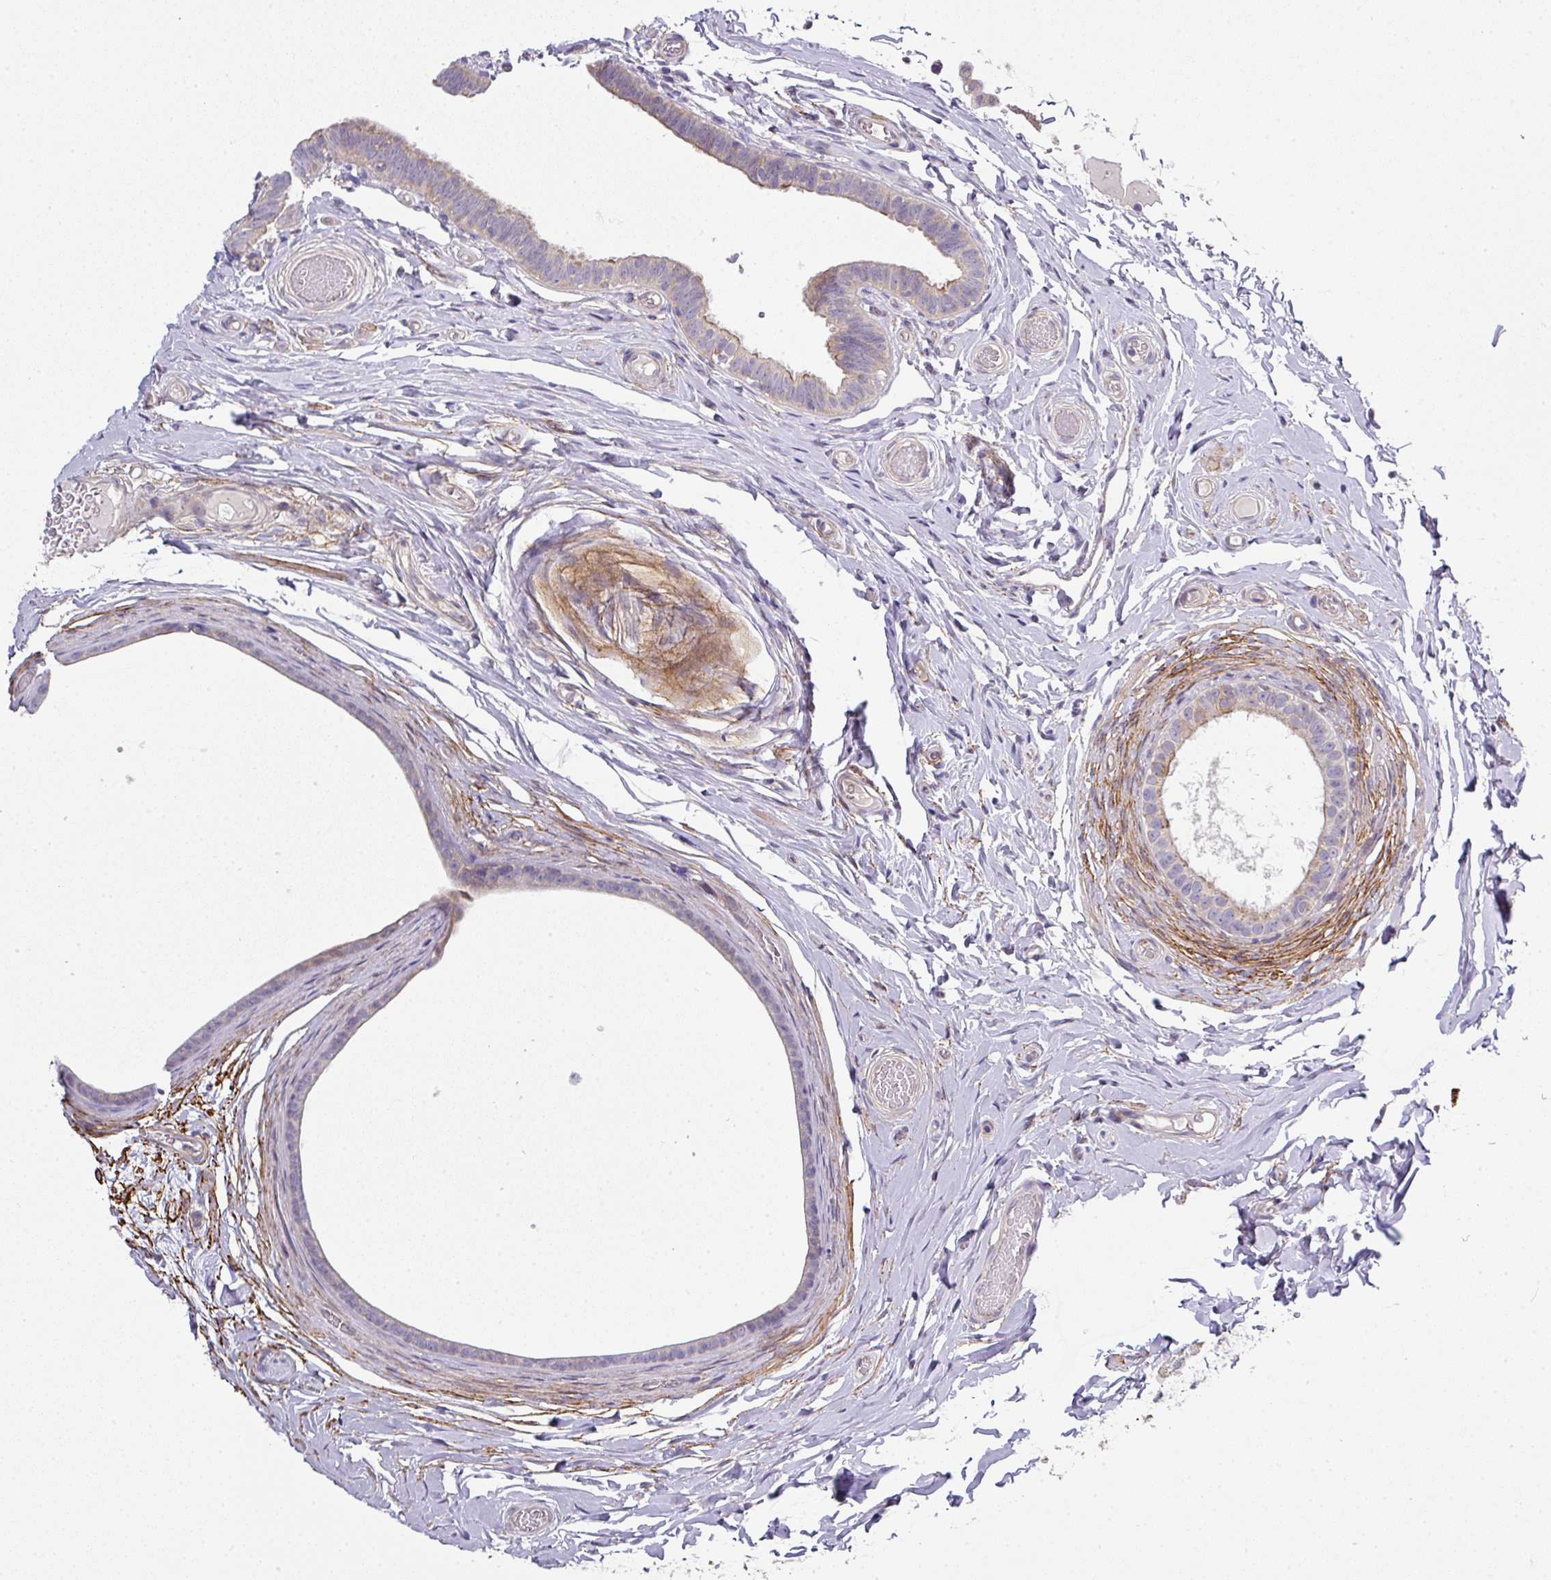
{"staining": {"intensity": "weak", "quantity": "<25%", "location": "cytoplasmic/membranous"}, "tissue": "epididymis", "cell_type": "Glandular cells", "image_type": "normal", "snomed": [{"axis": "morphology", "description": "Normal tissue, NOS"}, {"axis": "morphology", "description": "Carcinoma, Embryonal, NOS"}, {"axis": "topography", "description": "Testis"}, {"axis": "topography", "description": "Epididymis"}], "caption": "A high-resolution micrograph shows immunohistochemistry (IHC) staining of benign epididymis, which displays no significant expression in glandular cells.", "gene": "STK35", "patient": {"sex": "male", "age": 36}}